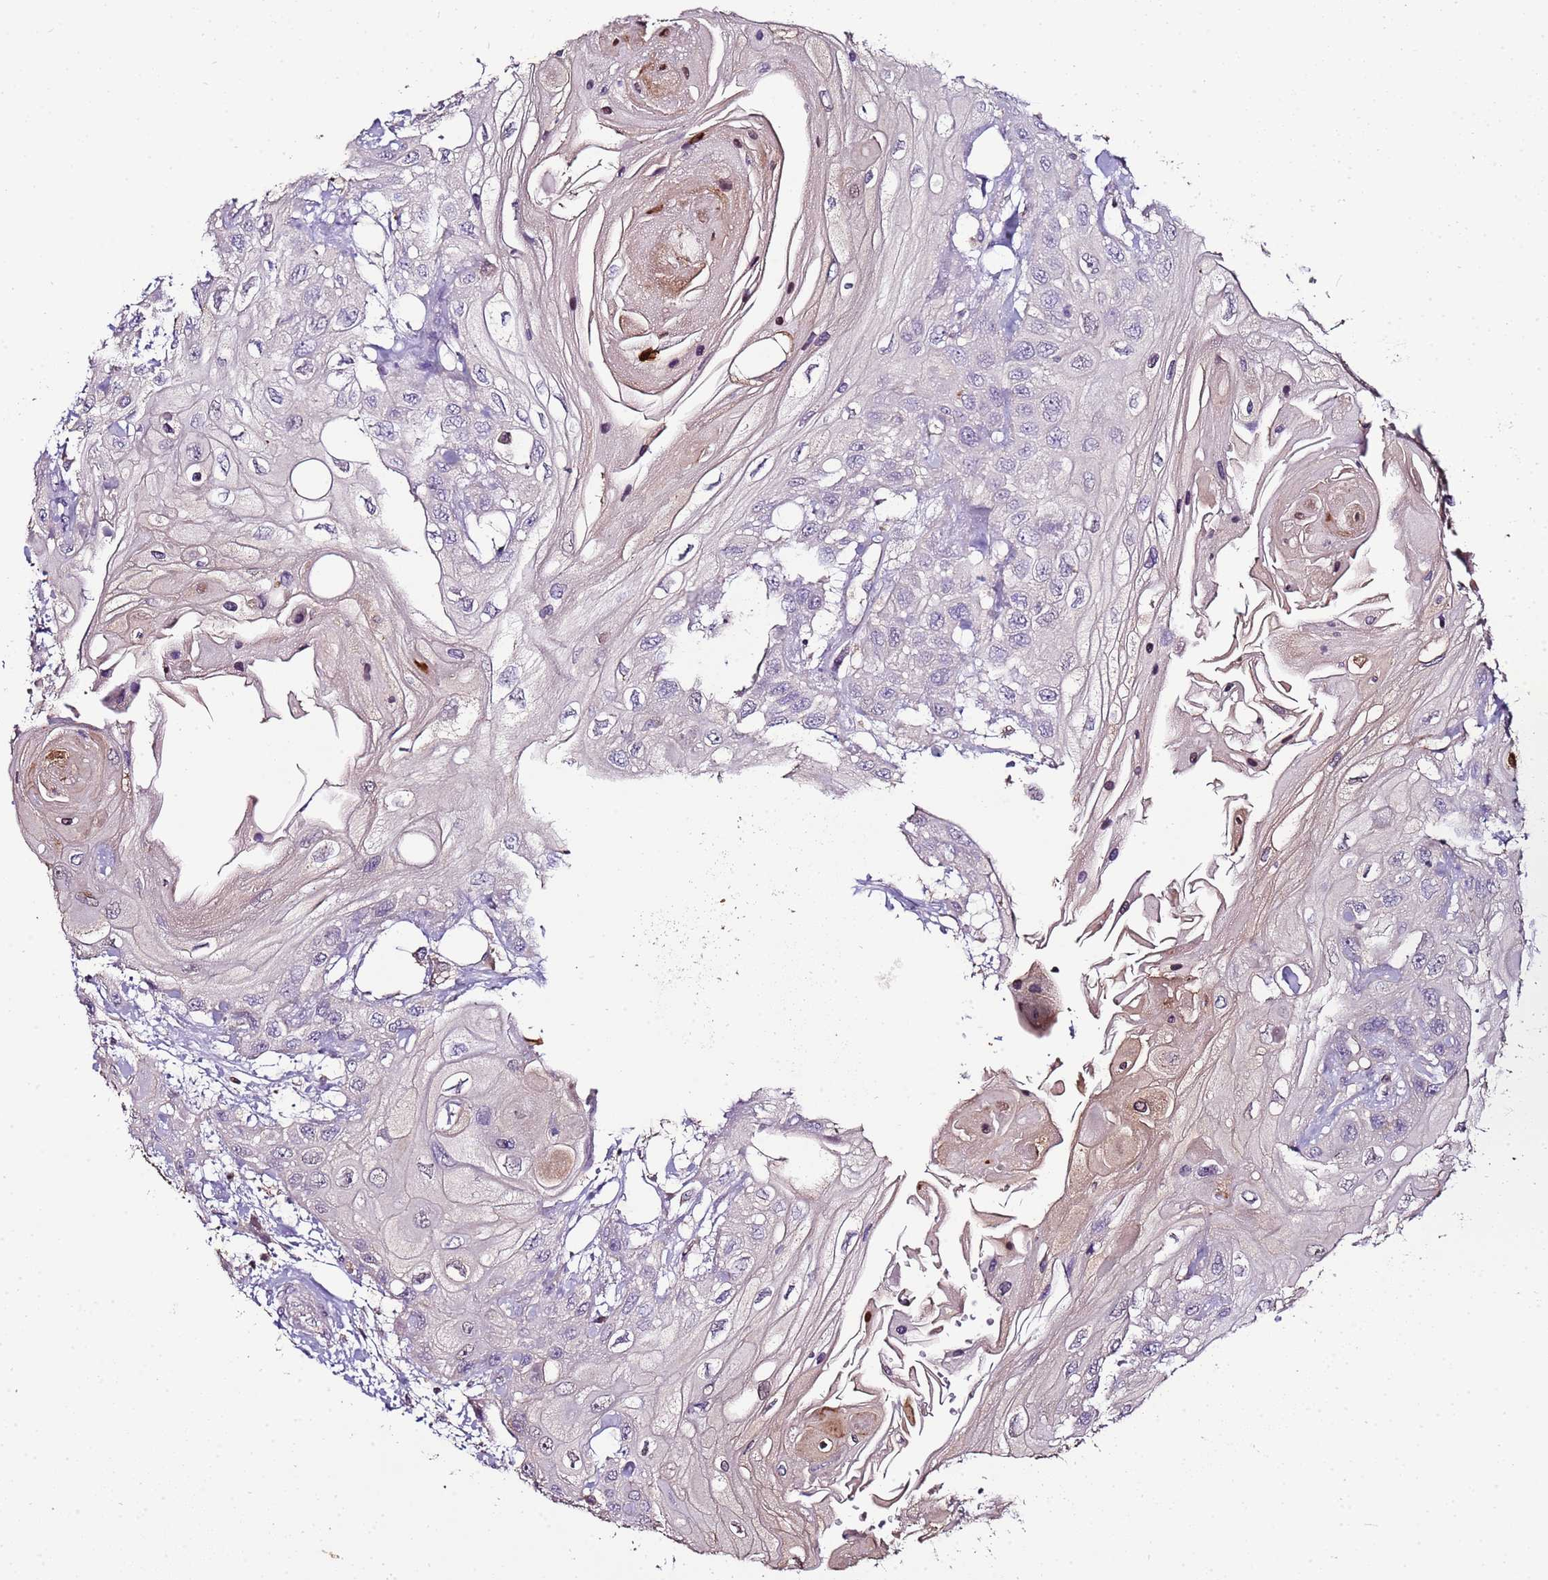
{"staining": {"intensity": "negative", "quantity": "none", "location": "none"}, "tissue": "head and neck cancer", "cell_type": "Tumor cells", "image_type": "cancer", "snomed": [{"axis": "morphology", "description": "Squamous cell carcinoma, NOS"}, {"axis": "topography", "description": "Head-Neck"}], "caption": "Tumor cells show no significant positivity in head and neck squamous cell carcinoma. (DAB immunohistochemistry (IHC) visualized using brightfield microscopy, high magnification).", "gene": "IL2RG", "patient": {"sex": "female", "age": 43}}